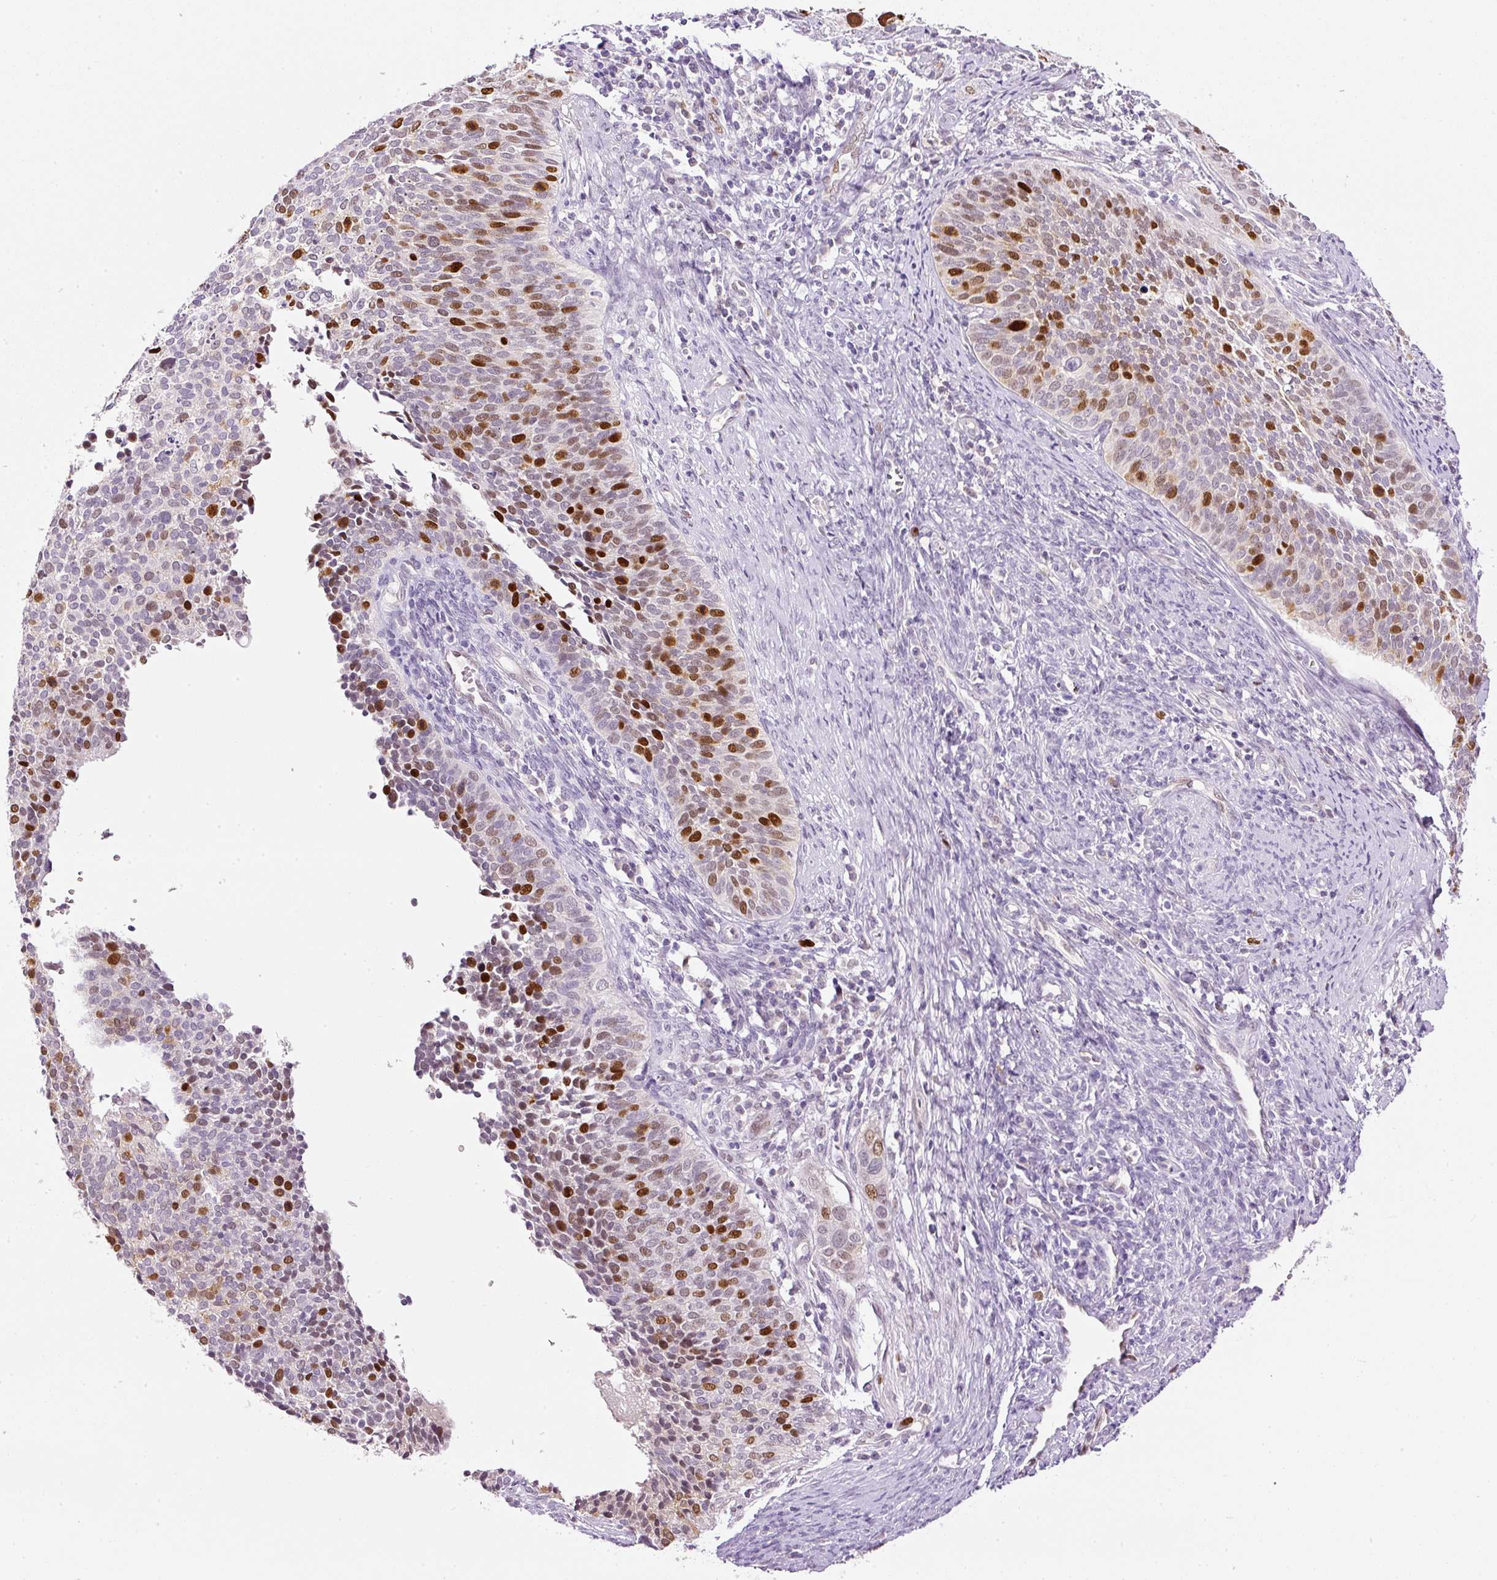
{"staining": {"intensity": "moderate", "quantity": "25%-75%", "location": "nuclear"}, "tissue": "cervical cancer", "cell_type": "Tumor cells", "image_type": "cancer", "snomed": [{"axis": "morphology", "description": "Squamous cell carcinoma, NOS"}, {"axis": "topography", "description": "Cervix"}], "caption": "The image reveals staining of cervical squamous cell carcinoma, revealing moderate nuclear protein staining (brown color) within tumor cells.", "gene": "KPNA2", "patient": {"sex": "female", "age": 34}}